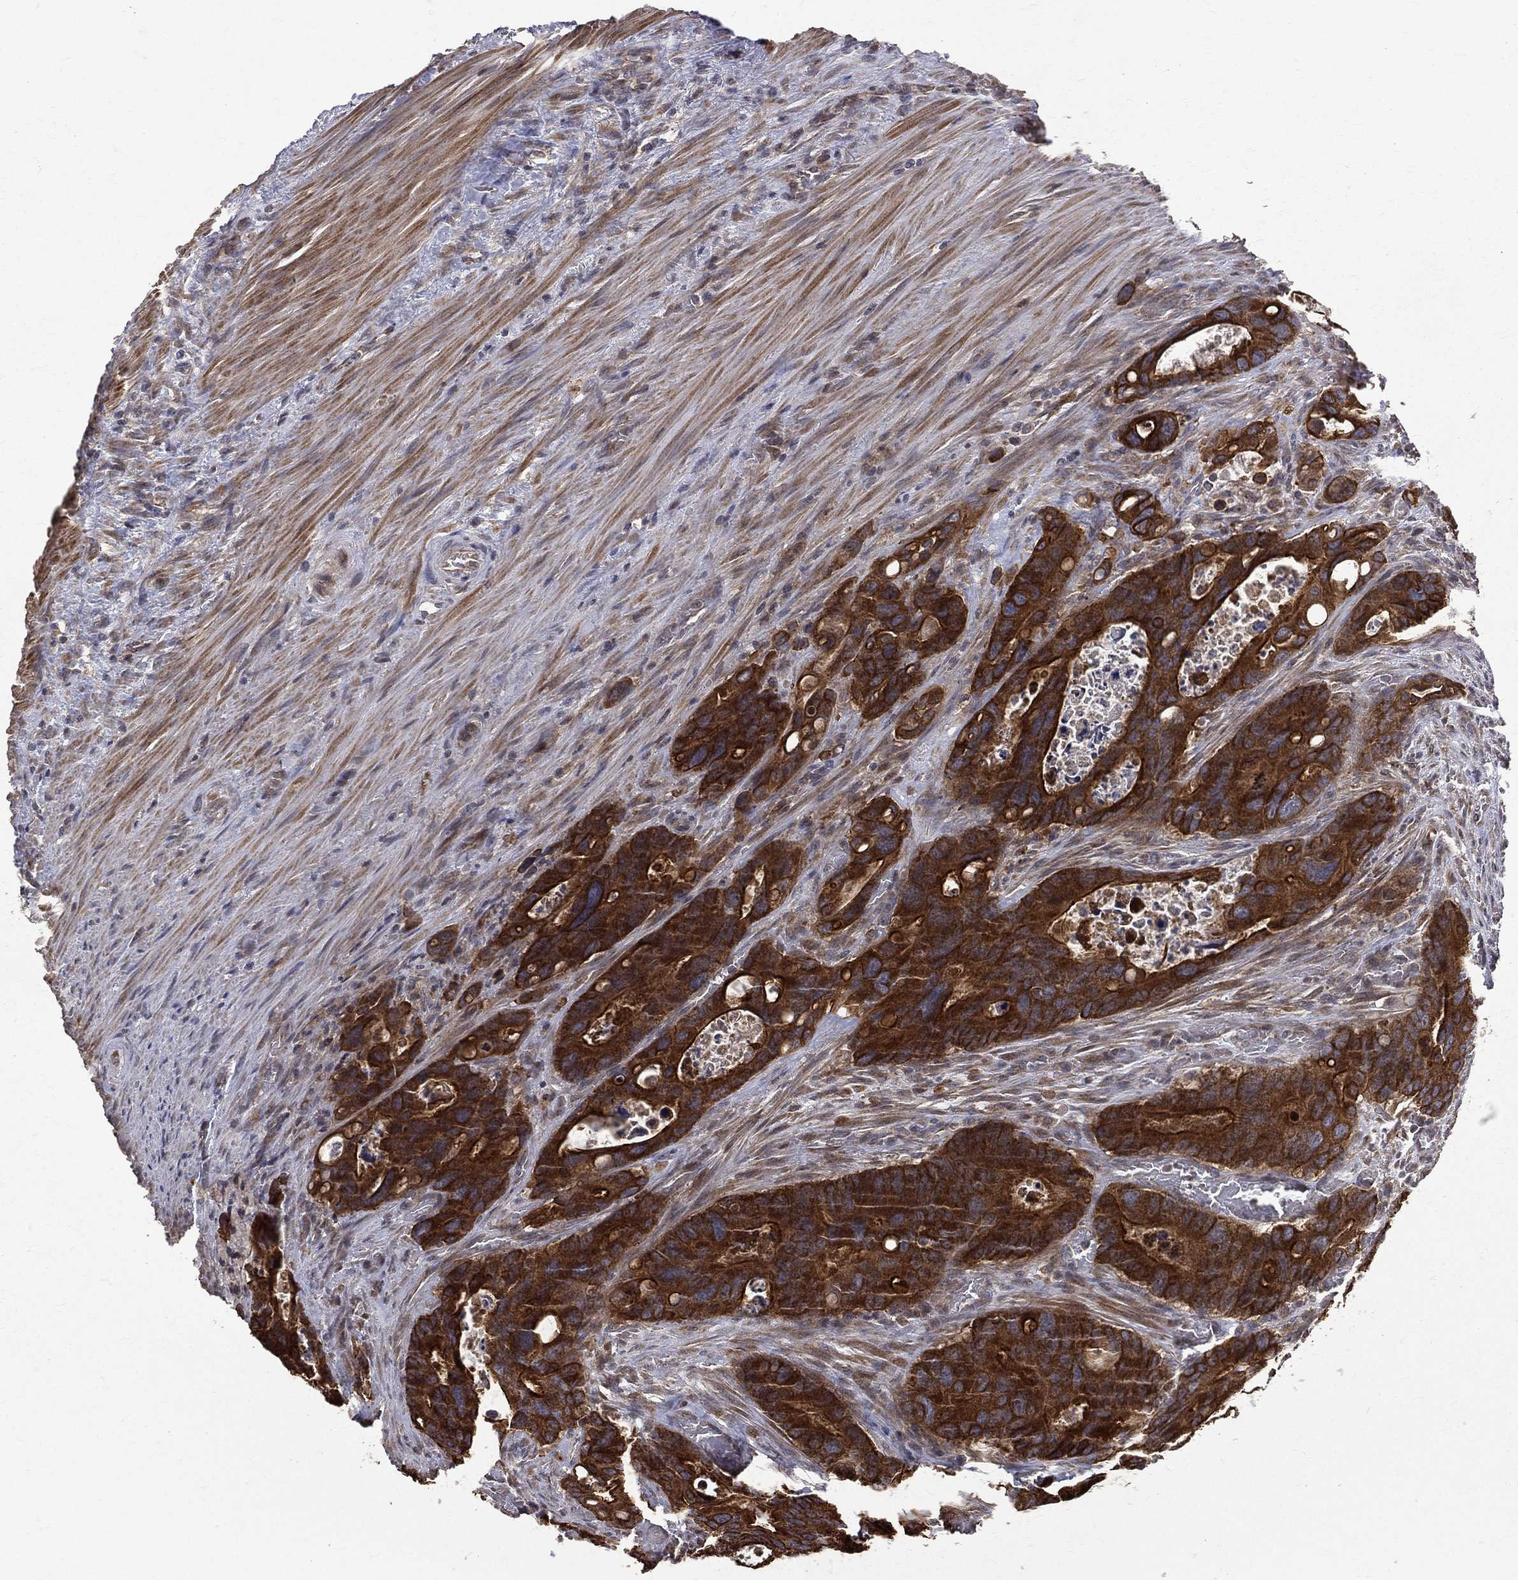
{"staining": {"intensity": "strong", "quantity": ">75%", "location": "cytoplasmic/membranous"}, "tissue": "colorectal cancer", "cell_type": "Tumor cells", "image_type": "cancer", "snomed": [{"axis": "morphology", "description": "Adenocarcinoma, NOS"}, {"axis": "topography", "description": "Rectum"}], "caption": "Adenocarcinoma (colorectal) stained for a protein (brown) shows strong cytoplasmic/membranous positive staining in approximately >75% of tumor cells.", "gene": "RPGR", "patient": {"sex": "male", "age": 64}}